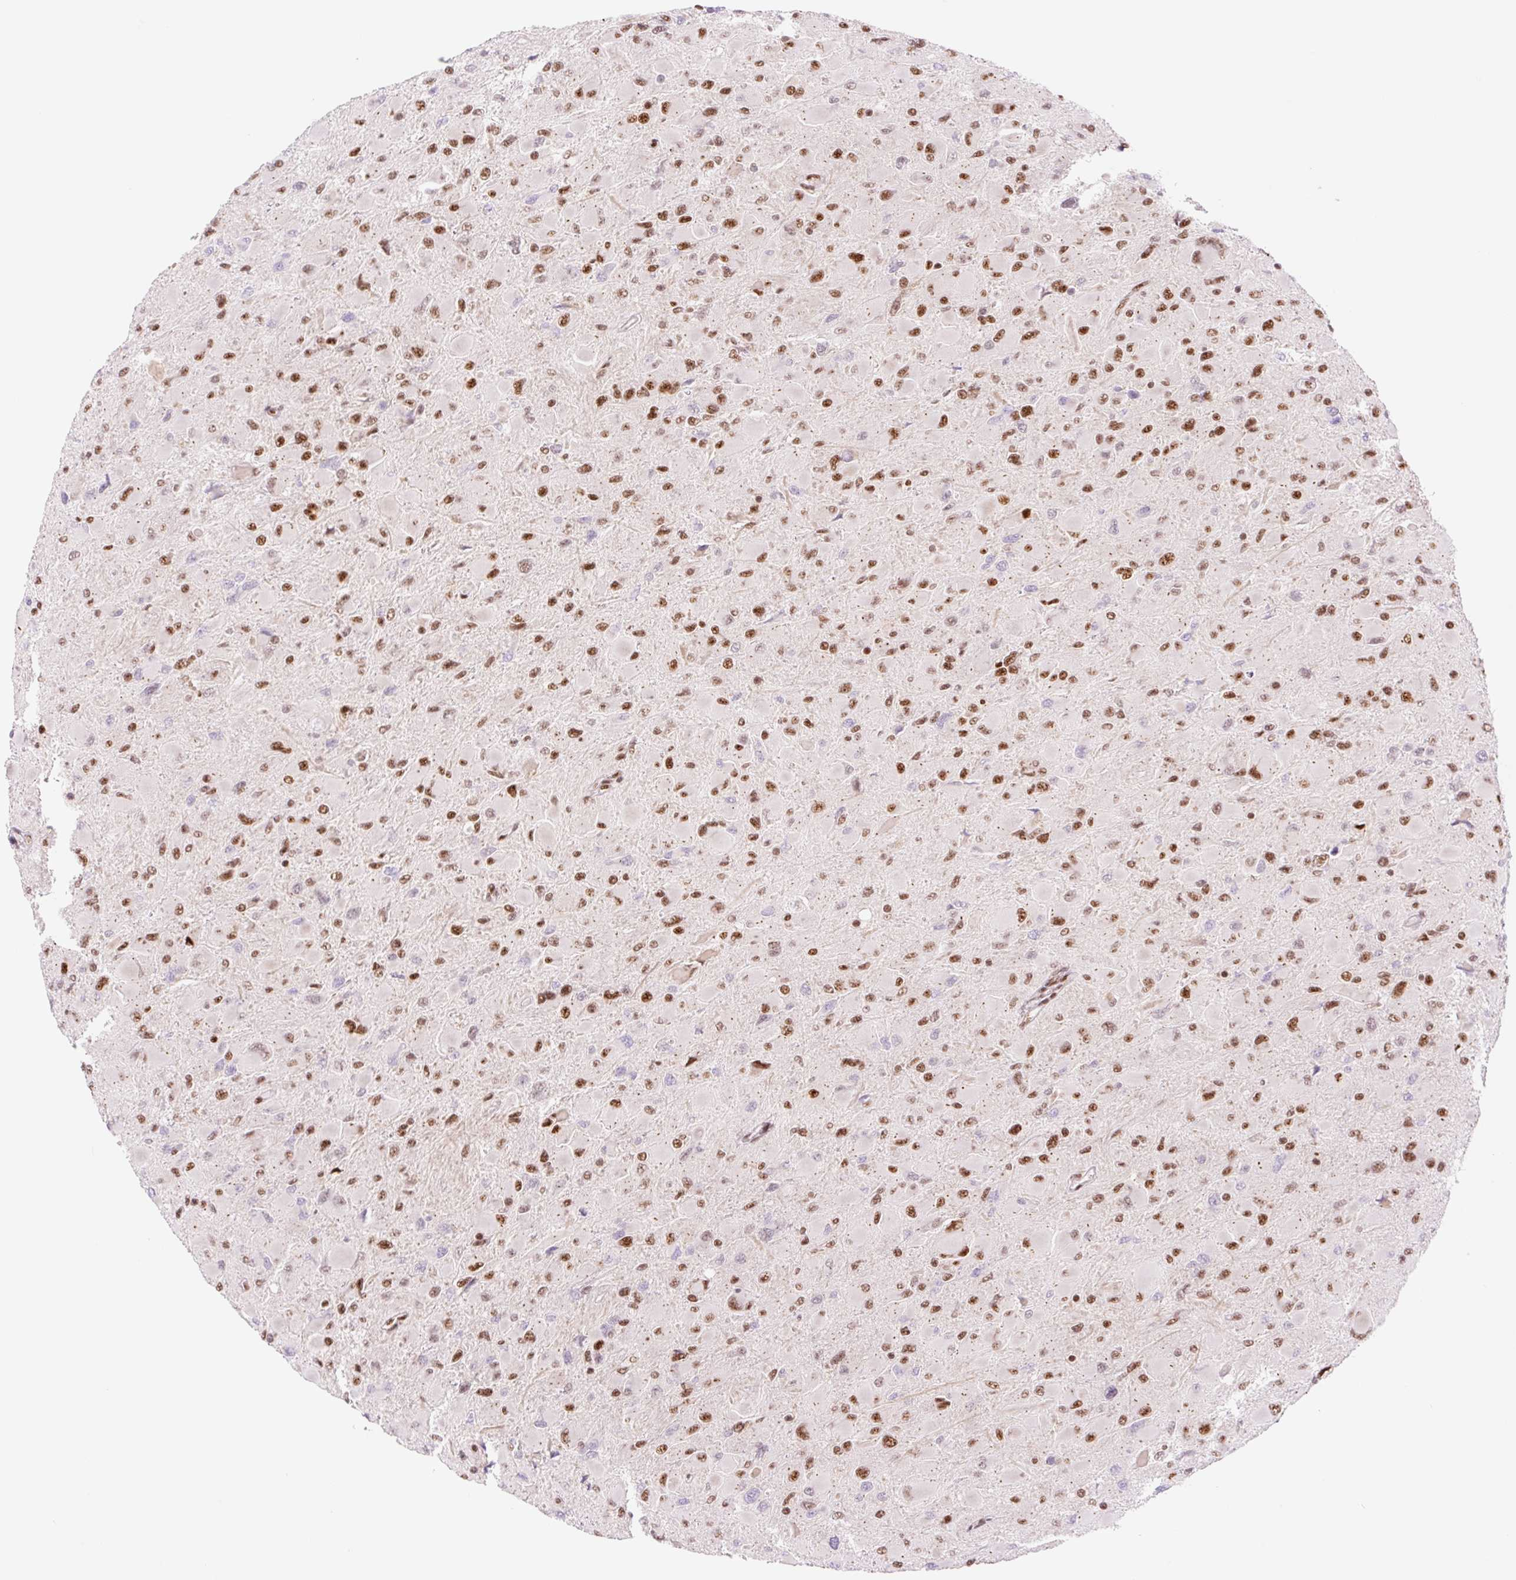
{"staining": {"intensity": "strong", "quantity": "25%-75%", "location": "nuclear"}, "tissue": "glioma", "cell_type": "Tumor cells", "image_type": "cancer", "snomed": [{"axis": "morphology", "description": "Glioma, malignant, High grade"}, {"axis": "topography", "description": "Cerebral cortex"}], "caption": "DAB (3,3'-diaminobenzidine) immunohistochemical staining of glioma demonstrates strong nuclear protein positivity in about 25%-75% of tumor cells.", "gene": "PRDM11", "patient": {"sex": "female", "age": 36}}